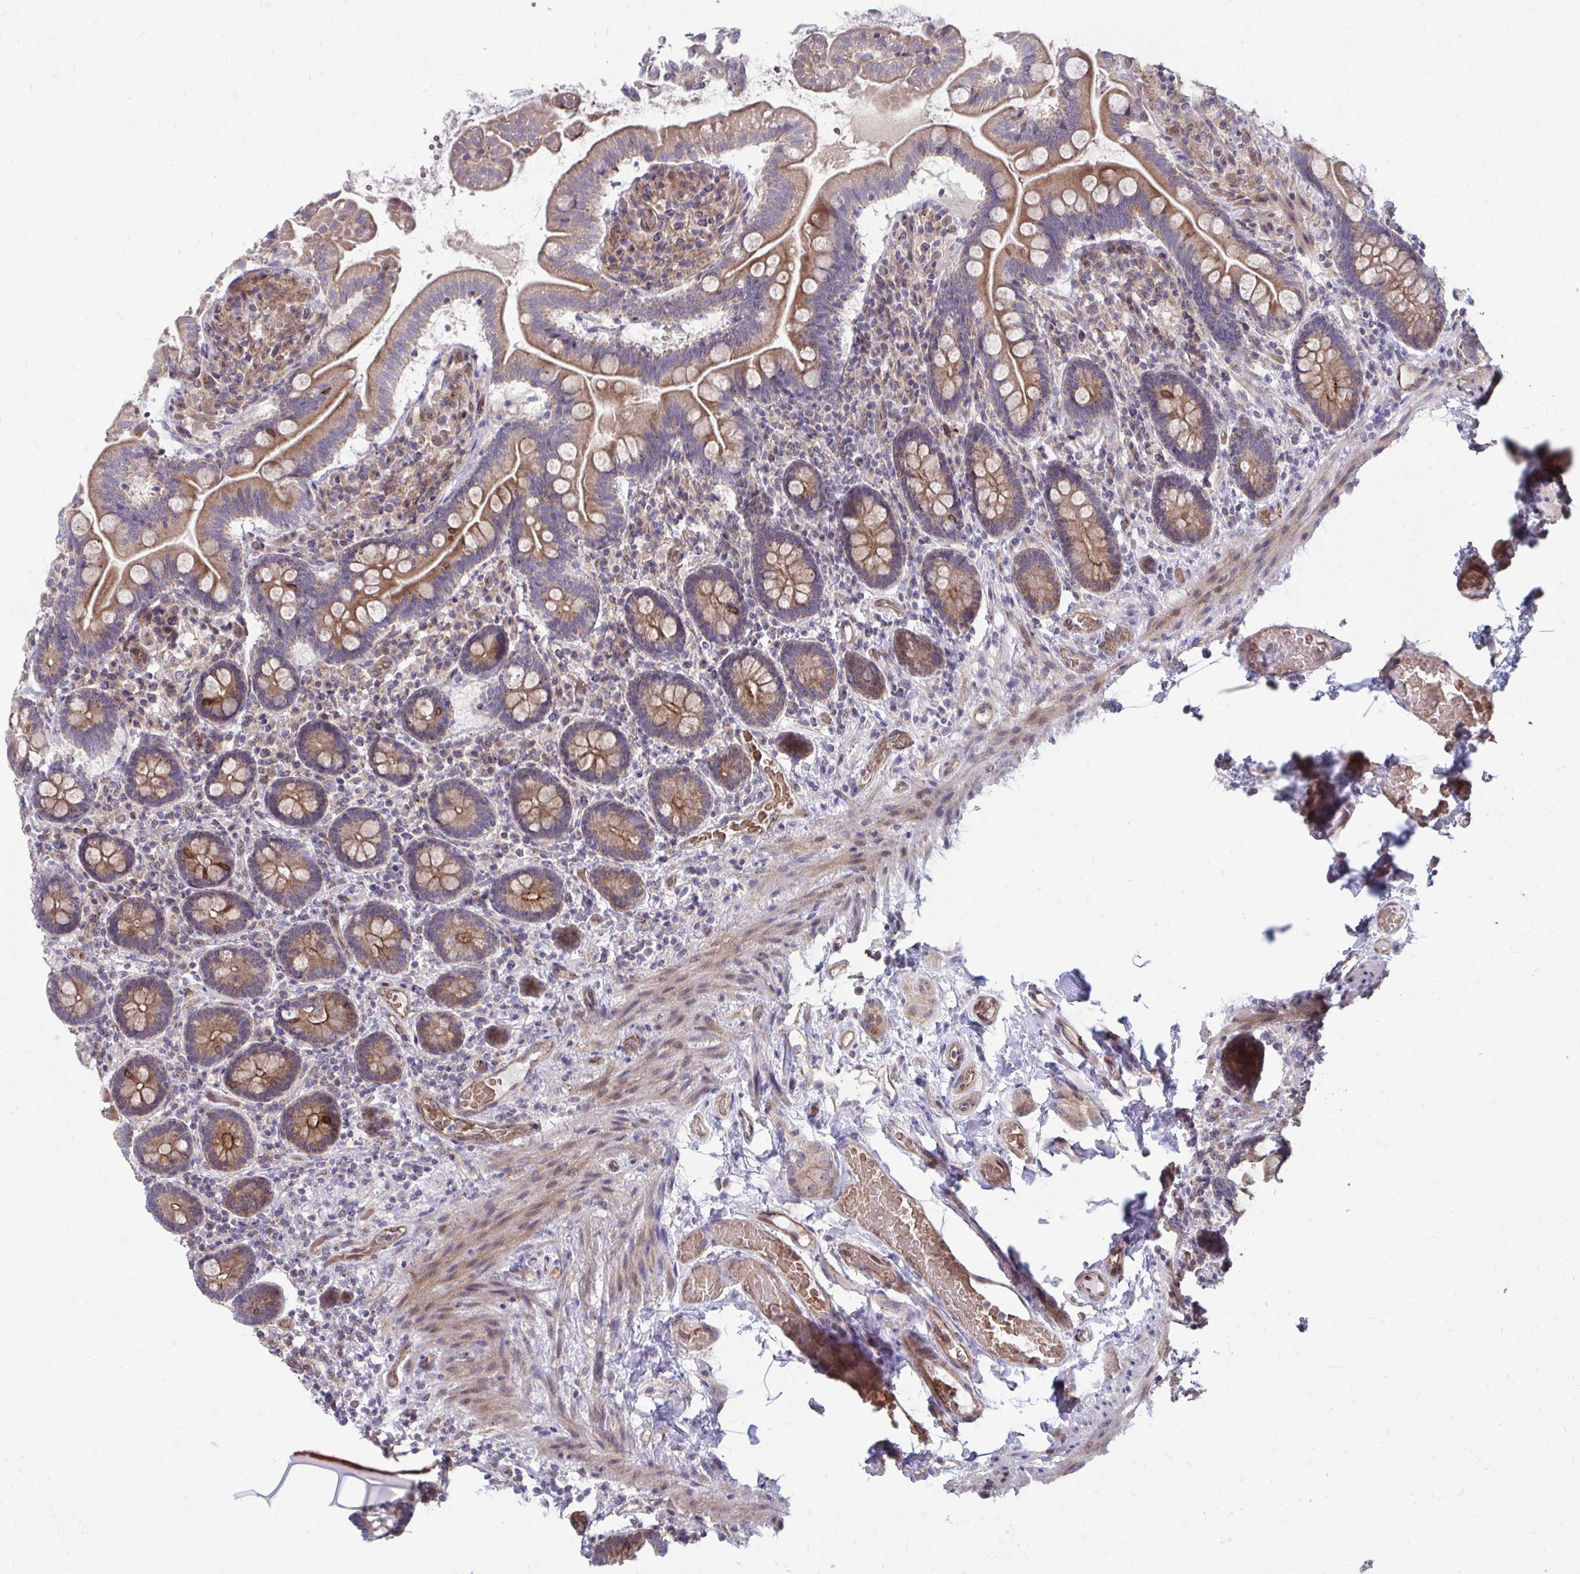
{"staining": {"intensity": "moderate", "quantity": ">75%", "location": "cytoplasmic/membranous"}, "tissue": "small intestine", "cell_type": "Glandular cells", "image_type": "normal", "snomed": [{"axis": "morphology", "description": "Normal tissue, NOS"}, {"axis": "topography", "description": "Small intestine"}], "caption": "High-power microscopy captured an immunohistochemistry (IHC) micrograph of normal small intestine, revealing moderate cytoplasmic/membranous positivity in about >75% of glandular cells. (Stains: DAB (3,3'-diaminobenzidine) in brown, nuclei in blue, Microscopy: brightfield microscopy at high magnification).", "gene": "ITPR2", "patient": {"sex": "female", "age": 64}}